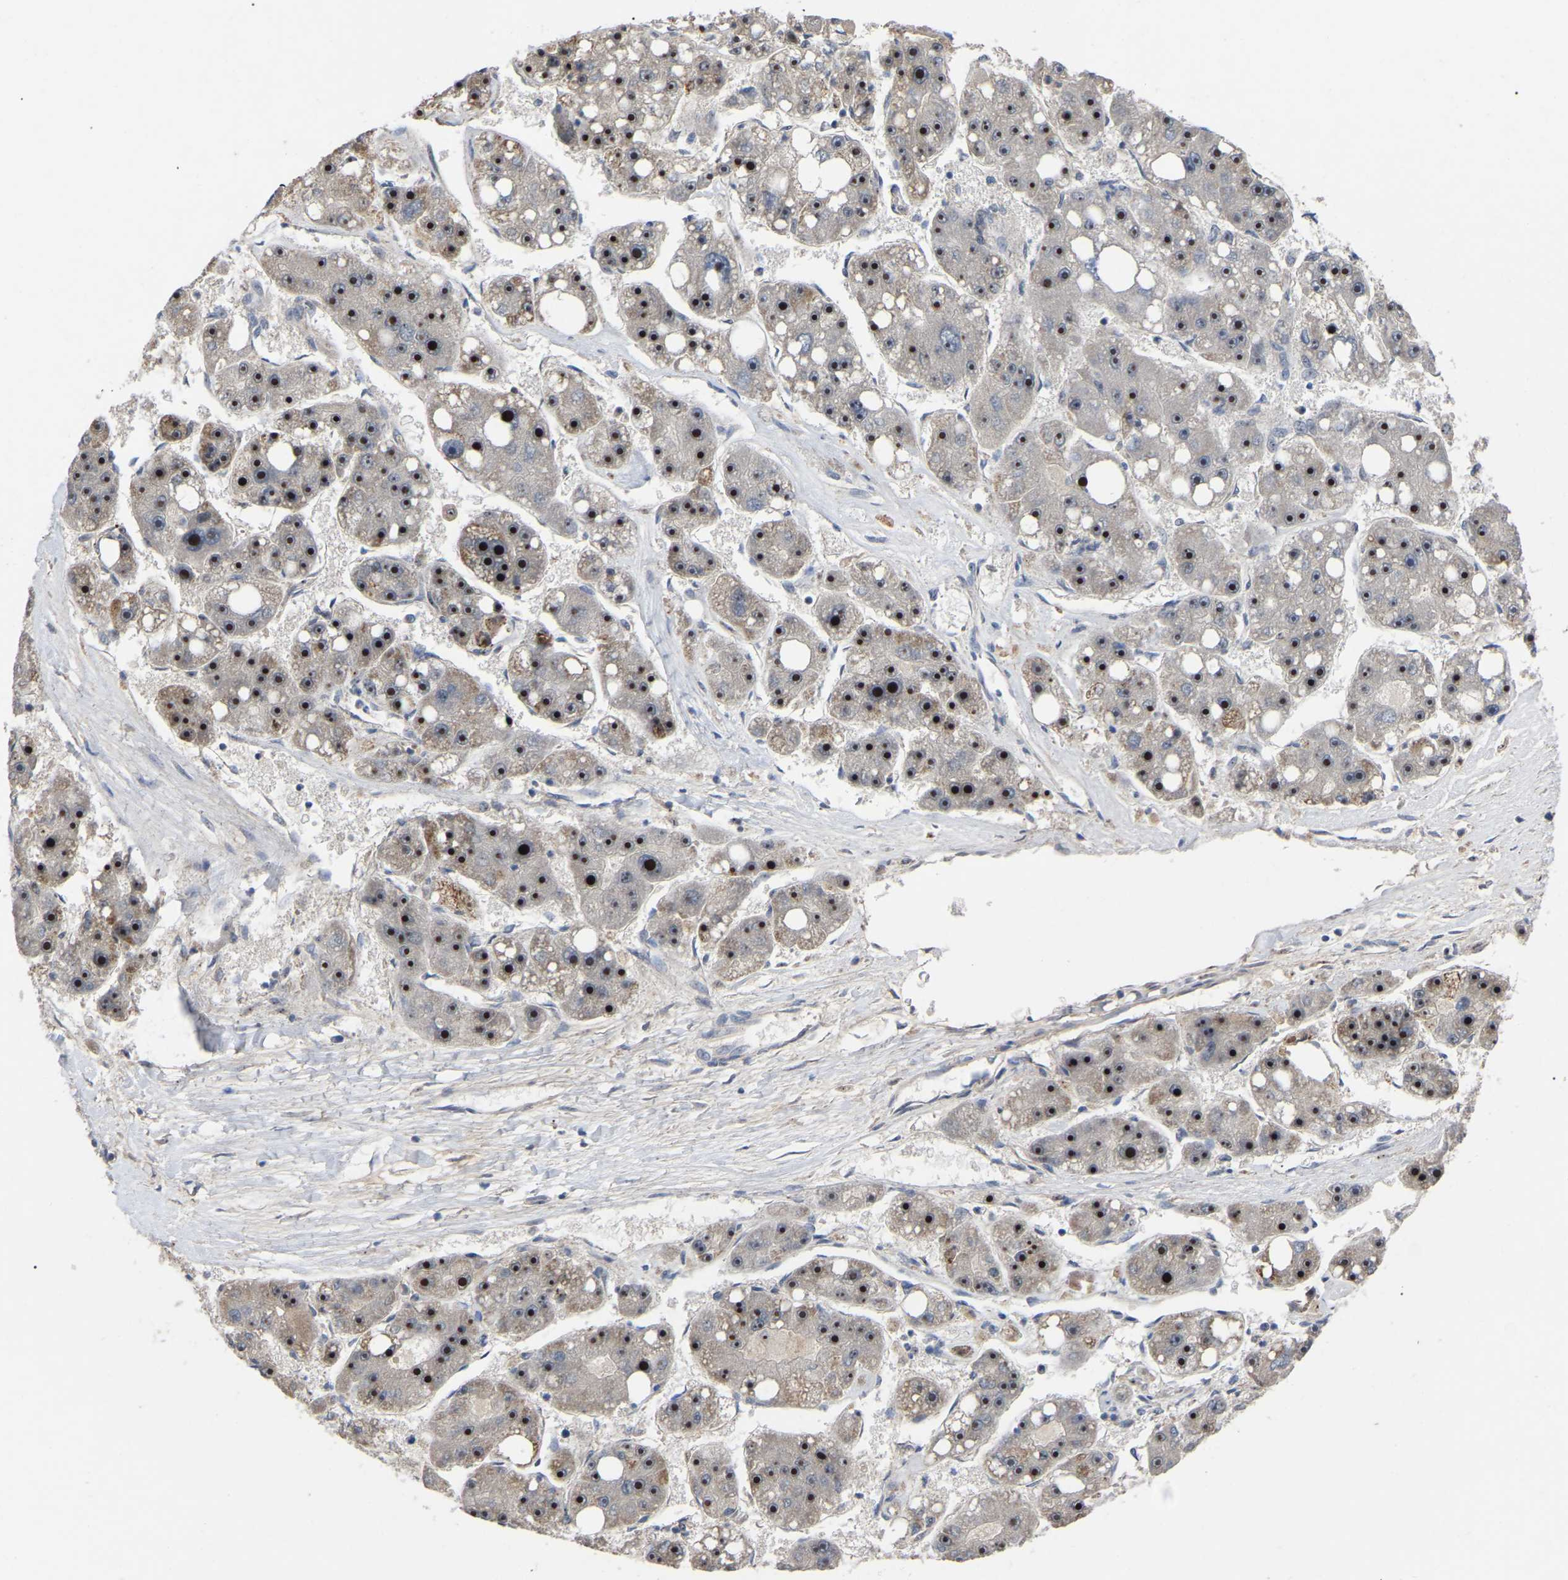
{"staining": {"intensity": "strong", "quantity": ">75%", "location": "nuclear"}, "tissue": "liver cancer", "cell_type": "Tumor cells", "image_type": "cancer", "snomed": [{"axis": "morphology", "description": "Carcinoma, Hepatocellular, NOS"}, {"axis": "topography", "description": "Liver"}], "caption": "A high amount of strong nuclear staining is present in approximately >75% of tumor cells in liver hepatocellular carcinoma tissue.", "gene": "NOP53", "patient": {"sex": "female", "age": 61}}